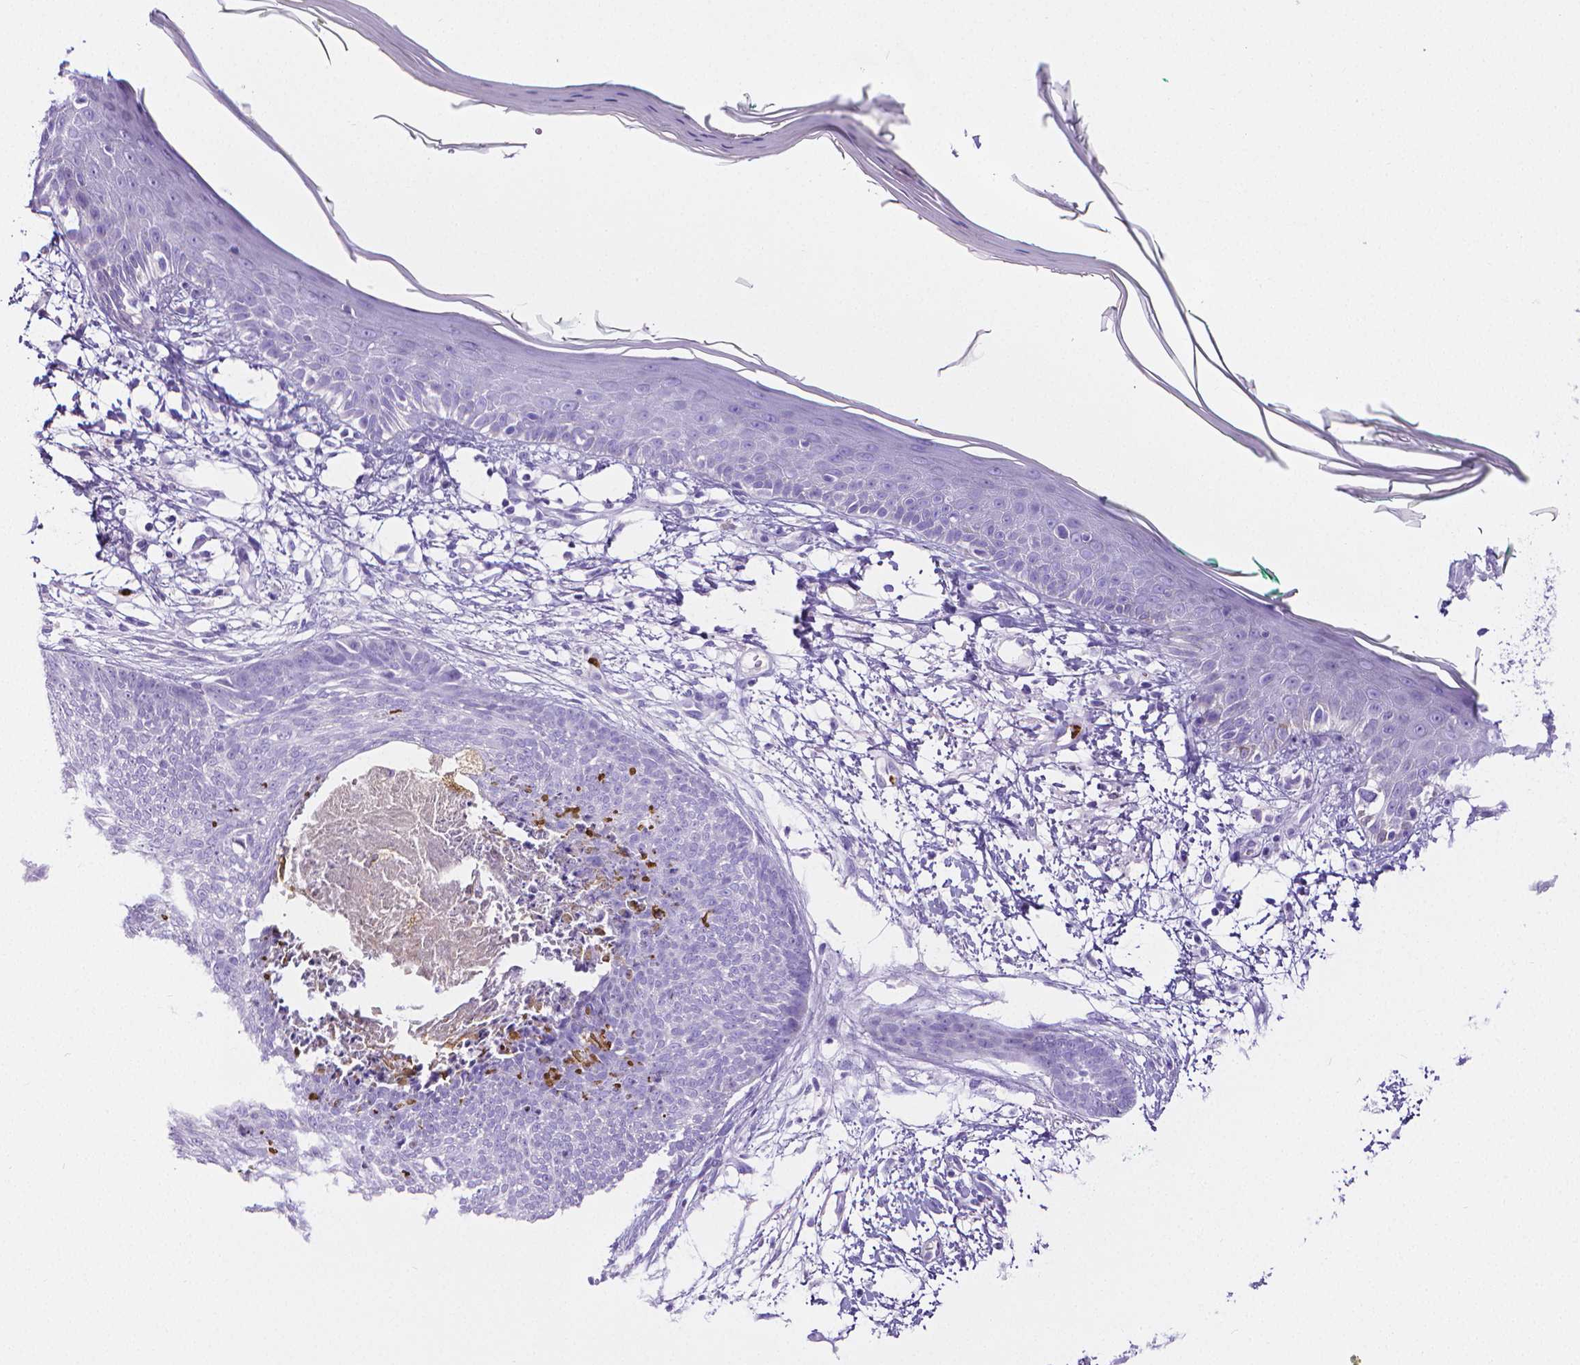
{"staining": {"intensity": "negative", "quantity": "none", "location": "none"}, "tissue": "skin cancer", "cell_type": "Tumor cells", "image_type": "cancer", "snomed": [{"axis": "morphology", "description": "Normal tissue, NOS"}, {"axis": "morphology", "description": "Basal cell carcinoma"}, {"axis": "topography", "description": "Skin"}], "caption": "The histopathology image shows no significant staining in tumor cells of skin cancer.", "gene": "MMP9", "patient": {"sex": "male", "age": 84}}